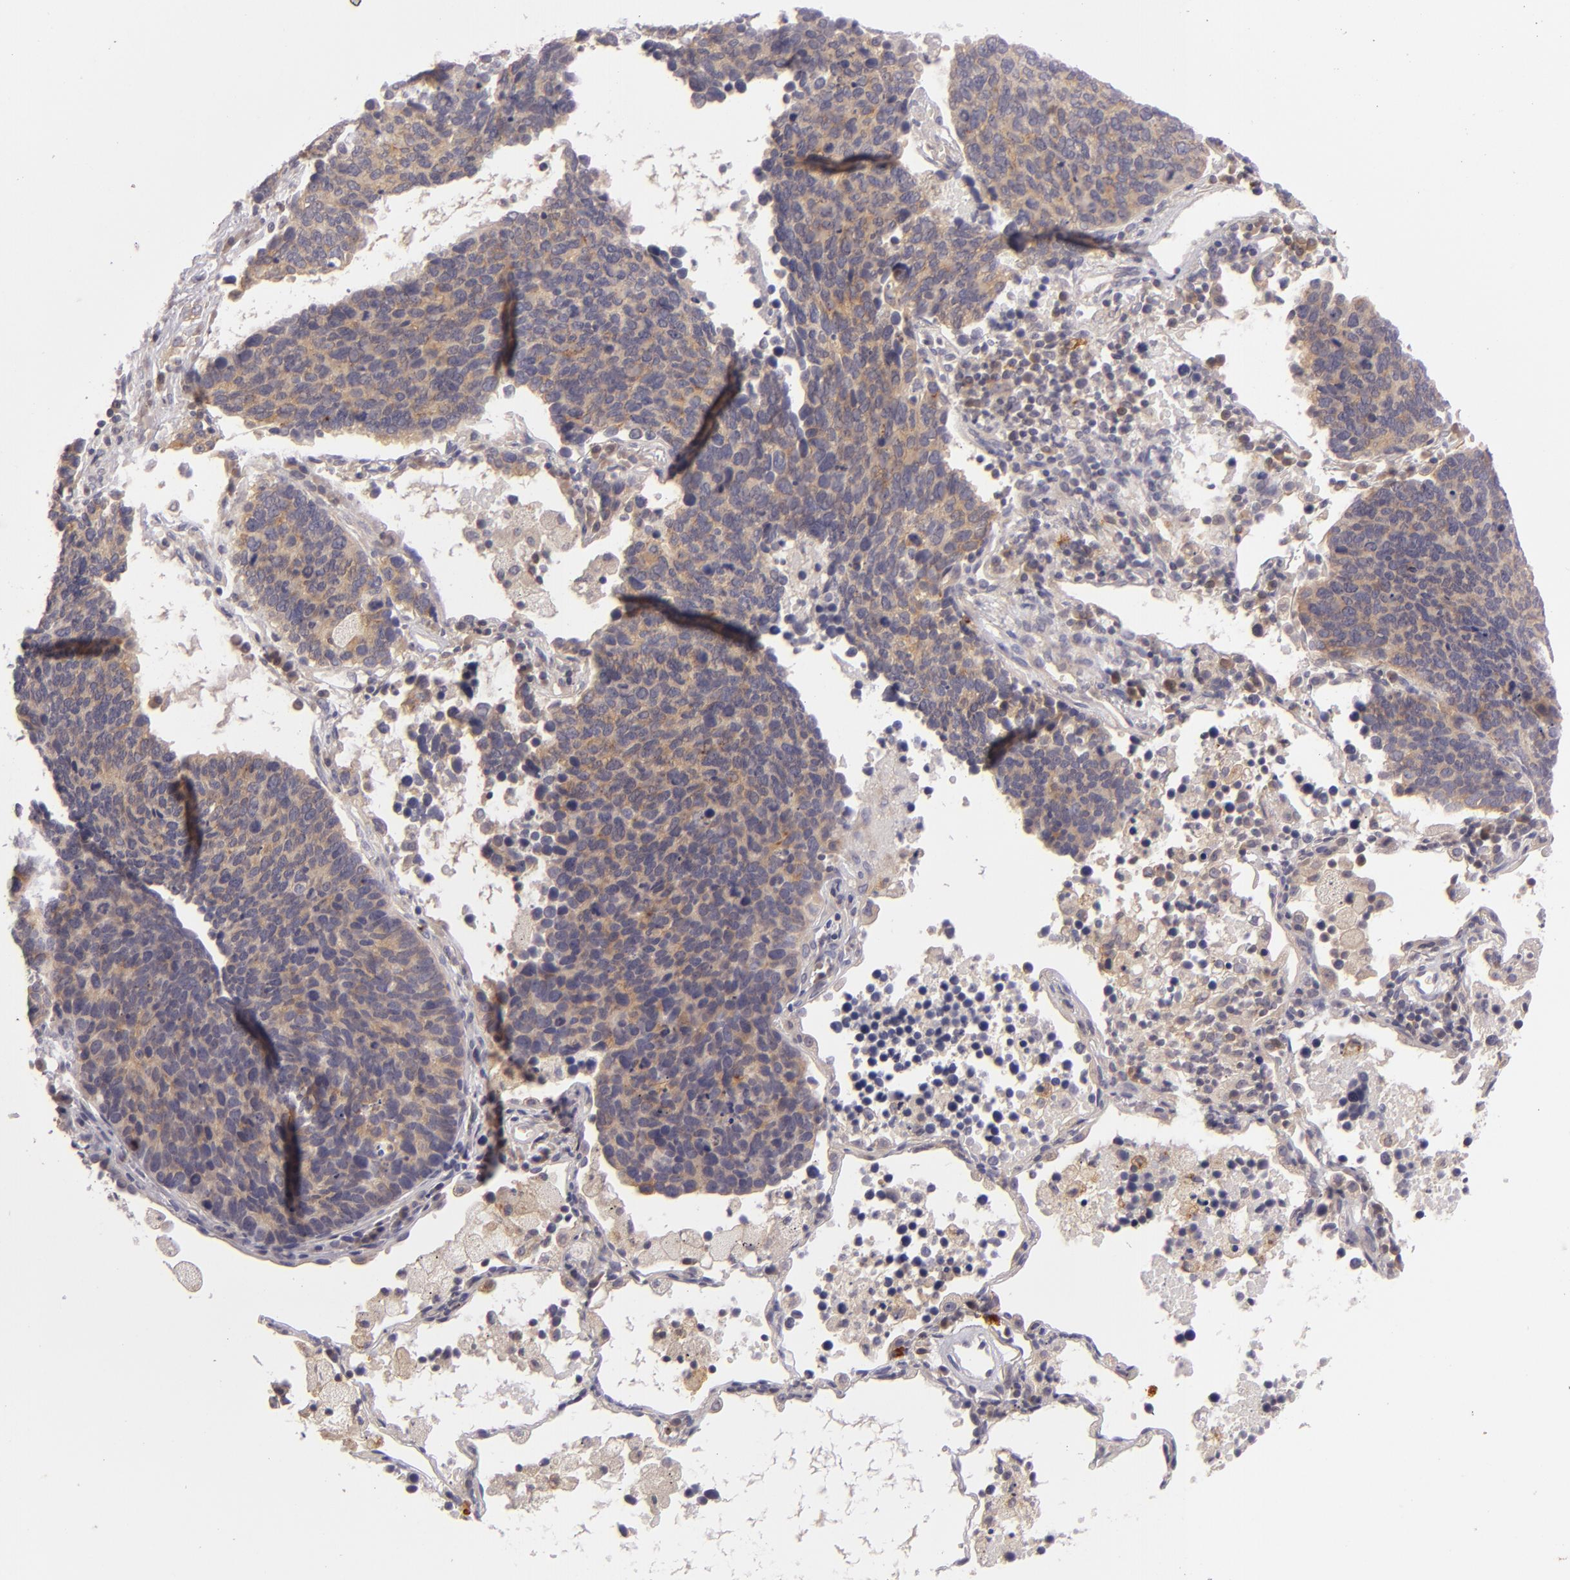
{"staining": {"intensity": "weak", "quantity": ">75%", "location": "cytoplasmic/membranous"}, "tissue": "lung cancer", "cell_type": "Tumor cells", "image_type": "cancer", "snomed": [{"axis": "morphology", "description": "Neoplasm, malignant, NOS"}, {"axis": "topography", "description": "Lung"}], "caption": "Protein expression analysis of human lung cancer (malignant neoplasm) reveals weak cytoplasmic/membranous expression in about >75% of tumor cells. Immunohistochemistry (ihc) stains the protein of interest in brown and the nuclei are stained blue.", "gene": "CD83", "patient": {"sex": "female", "age": 75}}